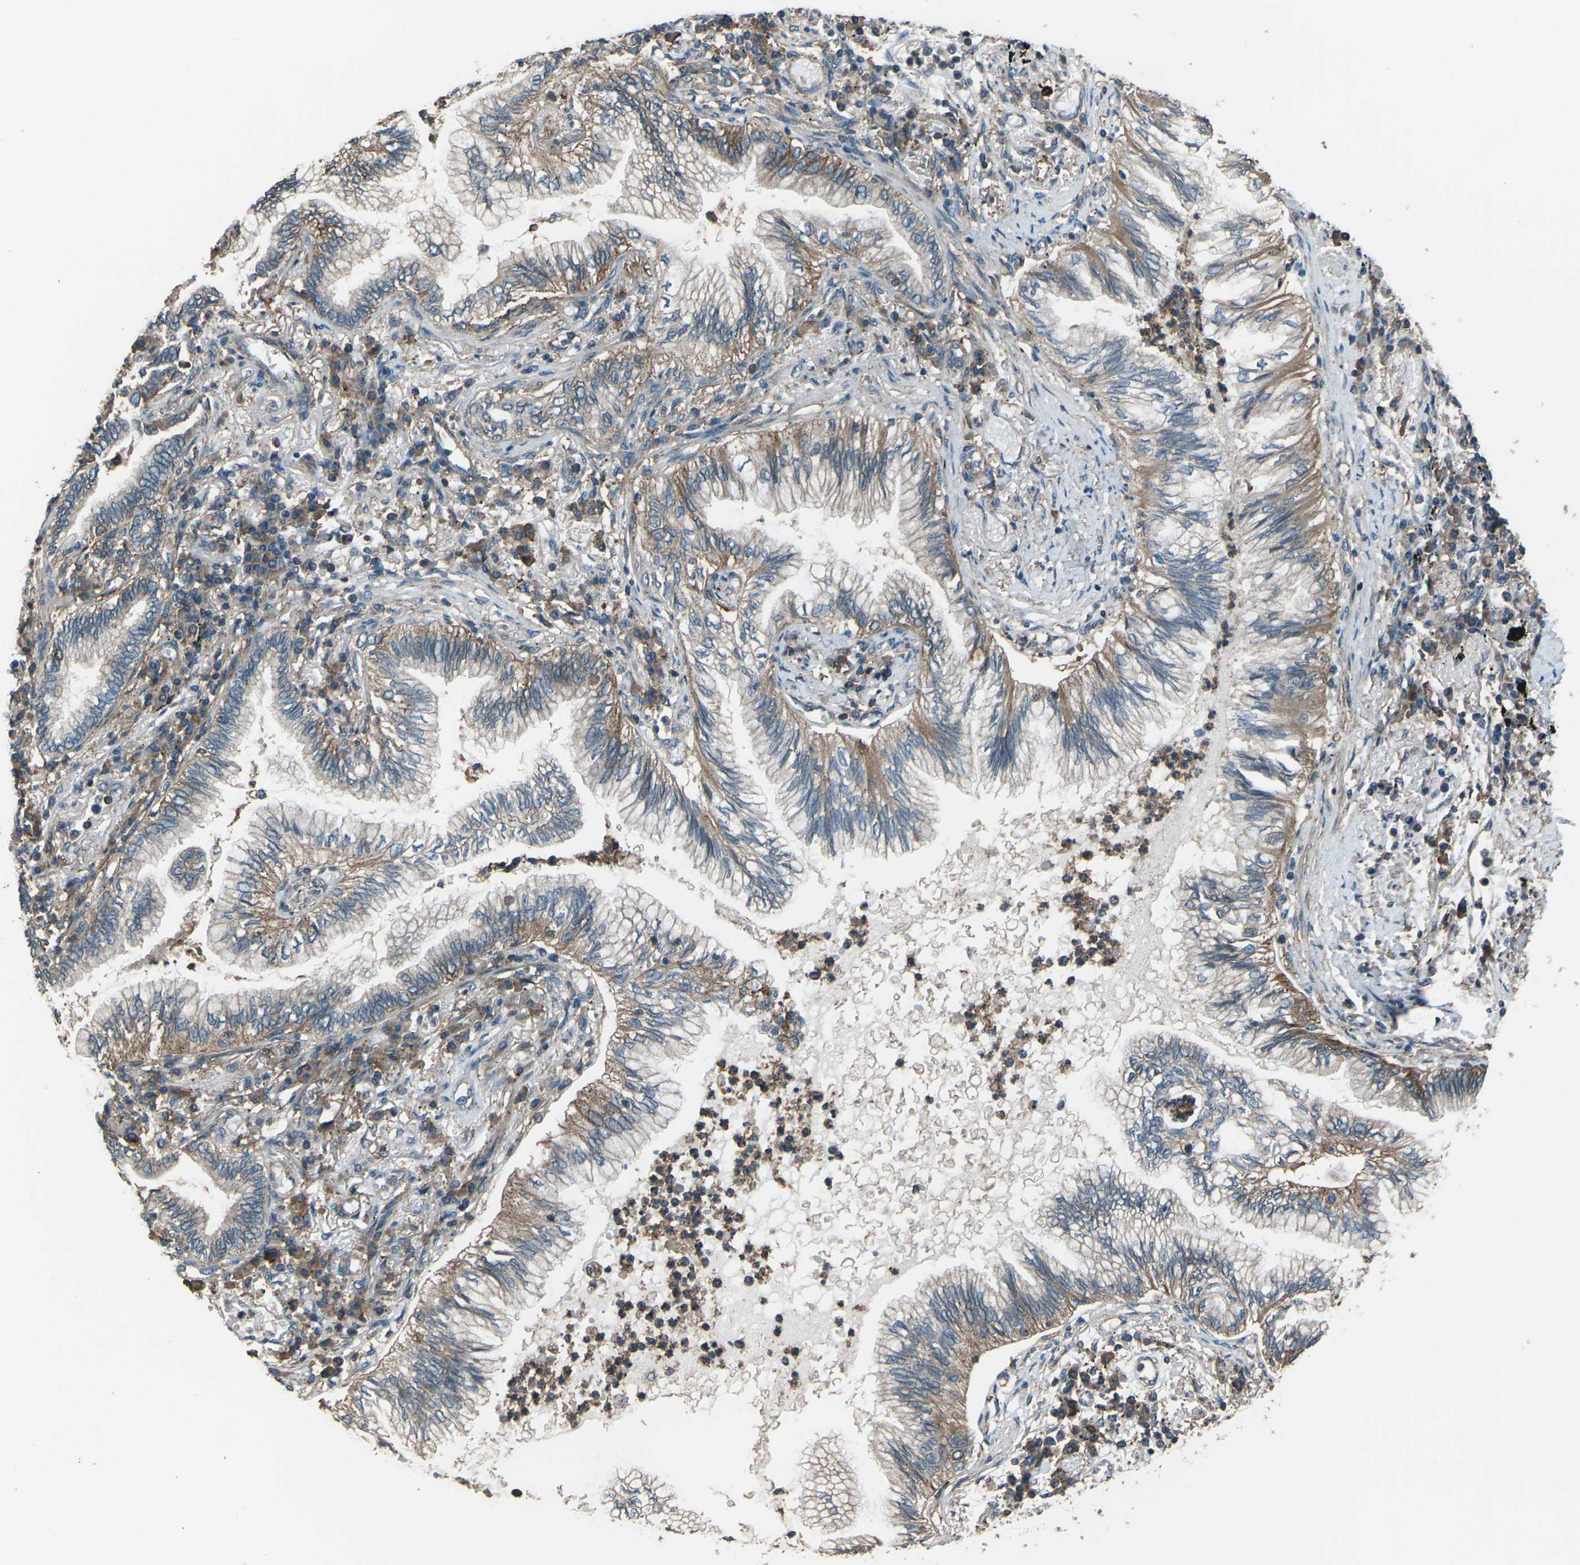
{"staining": {"intensity": "weak", "quantity": ">75%", "location": "cytoplasmic/membranous"}, "tissue": "lung cancer", "cell_type": "Tumor cells", "image_type": "cancer", "snomed": [{"axis": "morphology", "description": "Normal tissue, NOS"}, {"axis": "morphology", "description": "Adenocarcinoma, NOS"}, {"axis": "topography", "description": "Bronchus"}, {"axis": "topography", "description": "Lung"}], "caption": "IHC micrograph of adenocarcinoma (lung) stained for a protein (brown), which displays low levels of weak cytoplasmic/membranous expression in about >75% of tumor cells.", "gene": "CMTM4", "patient": {"sex": "female", "age": 70}}